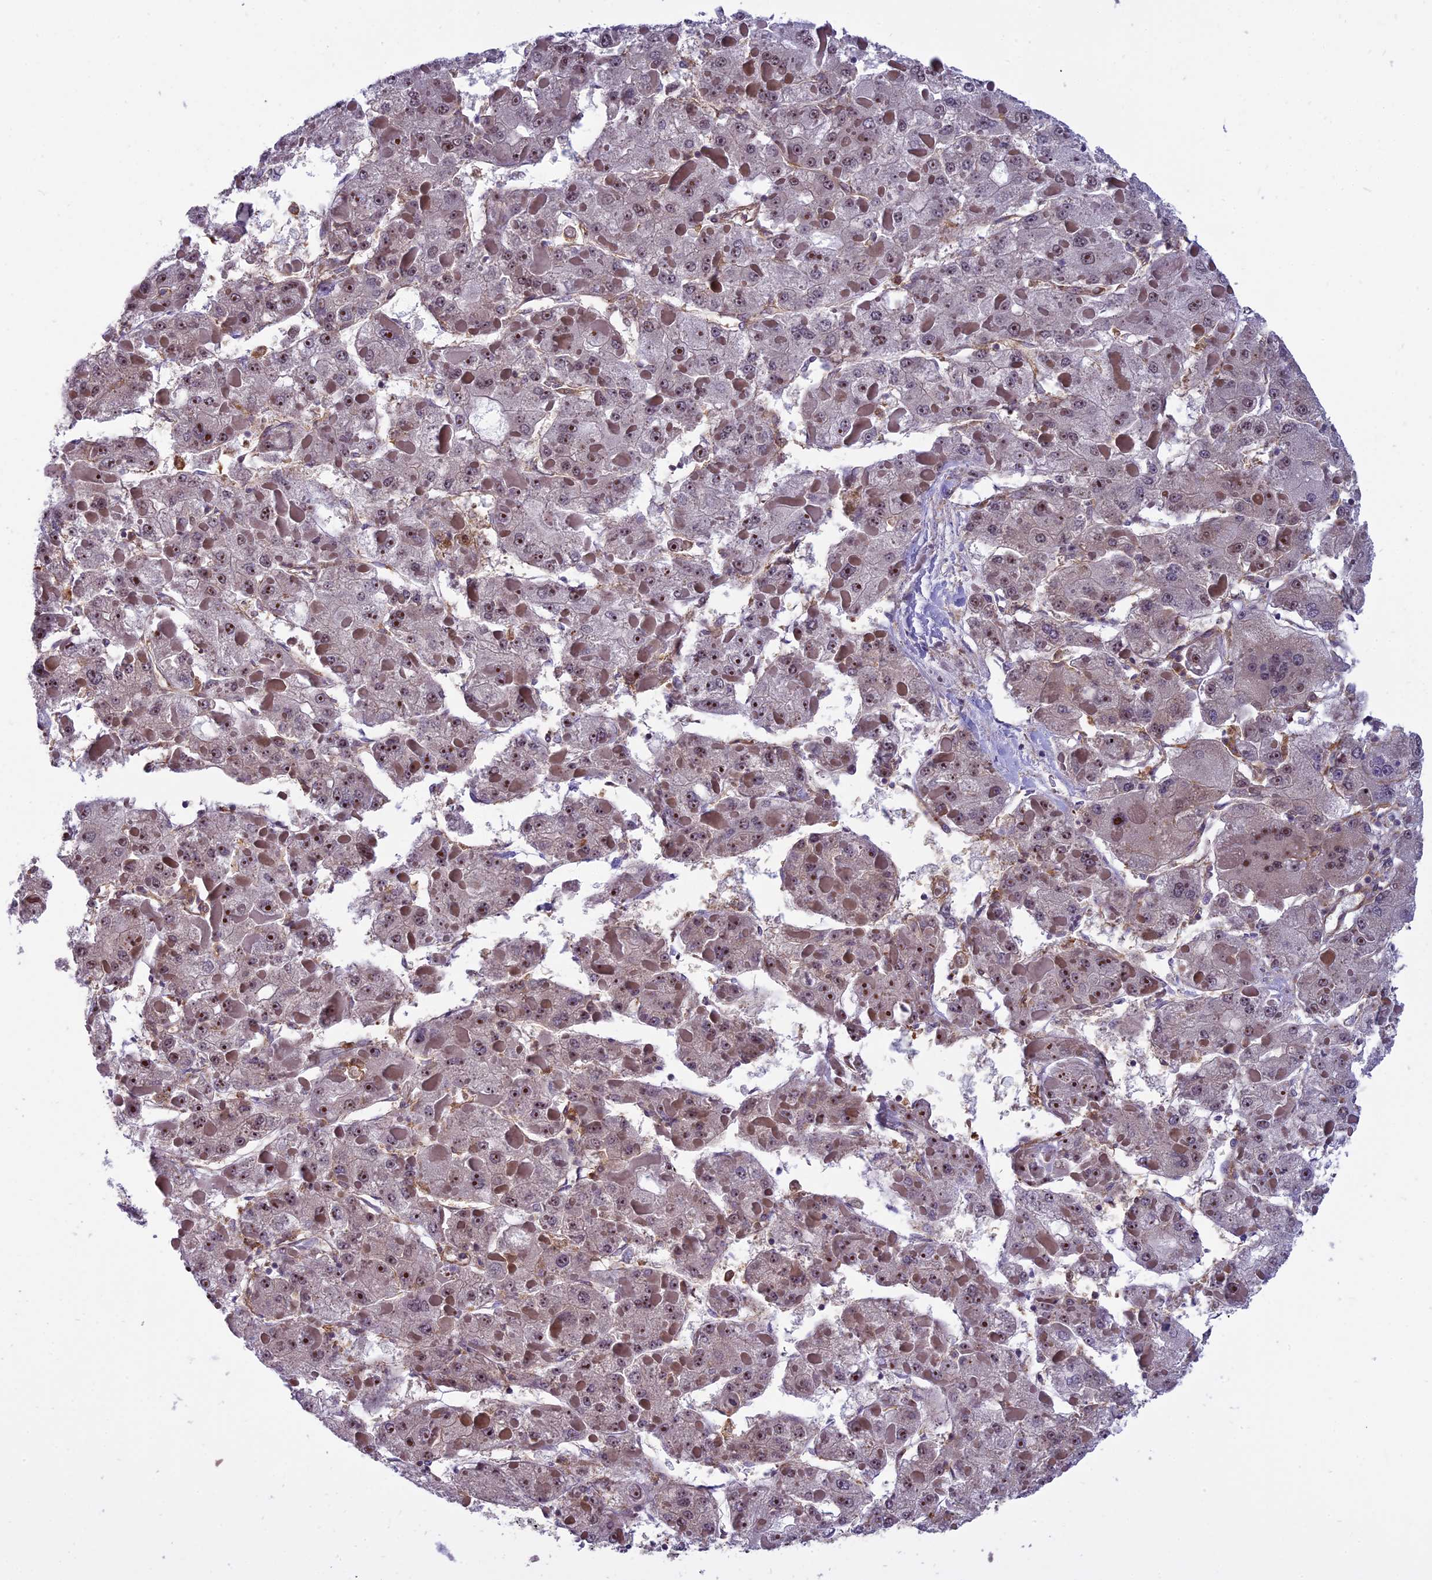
{"staining": {"intensity": "moderate", "quantity": "25%-75%", "location": "nuclear"}, "tissue": "liver cancer", "cell_type": "Tumor cells", "image_type": "cancer", "snomed": [{"axis": "morphology", "description": "Carcinoma, Hepatocellular, NOS"}, {"axis": "topography", "description": "Liver"}], "caption": "Moderate nuclear expression is identified in approximately 25%-75% of tumor cells in liver hepatocellular carcinoma.", "gene": "EHBP1L1", "patient": {"sex": "female", "age": 73}}